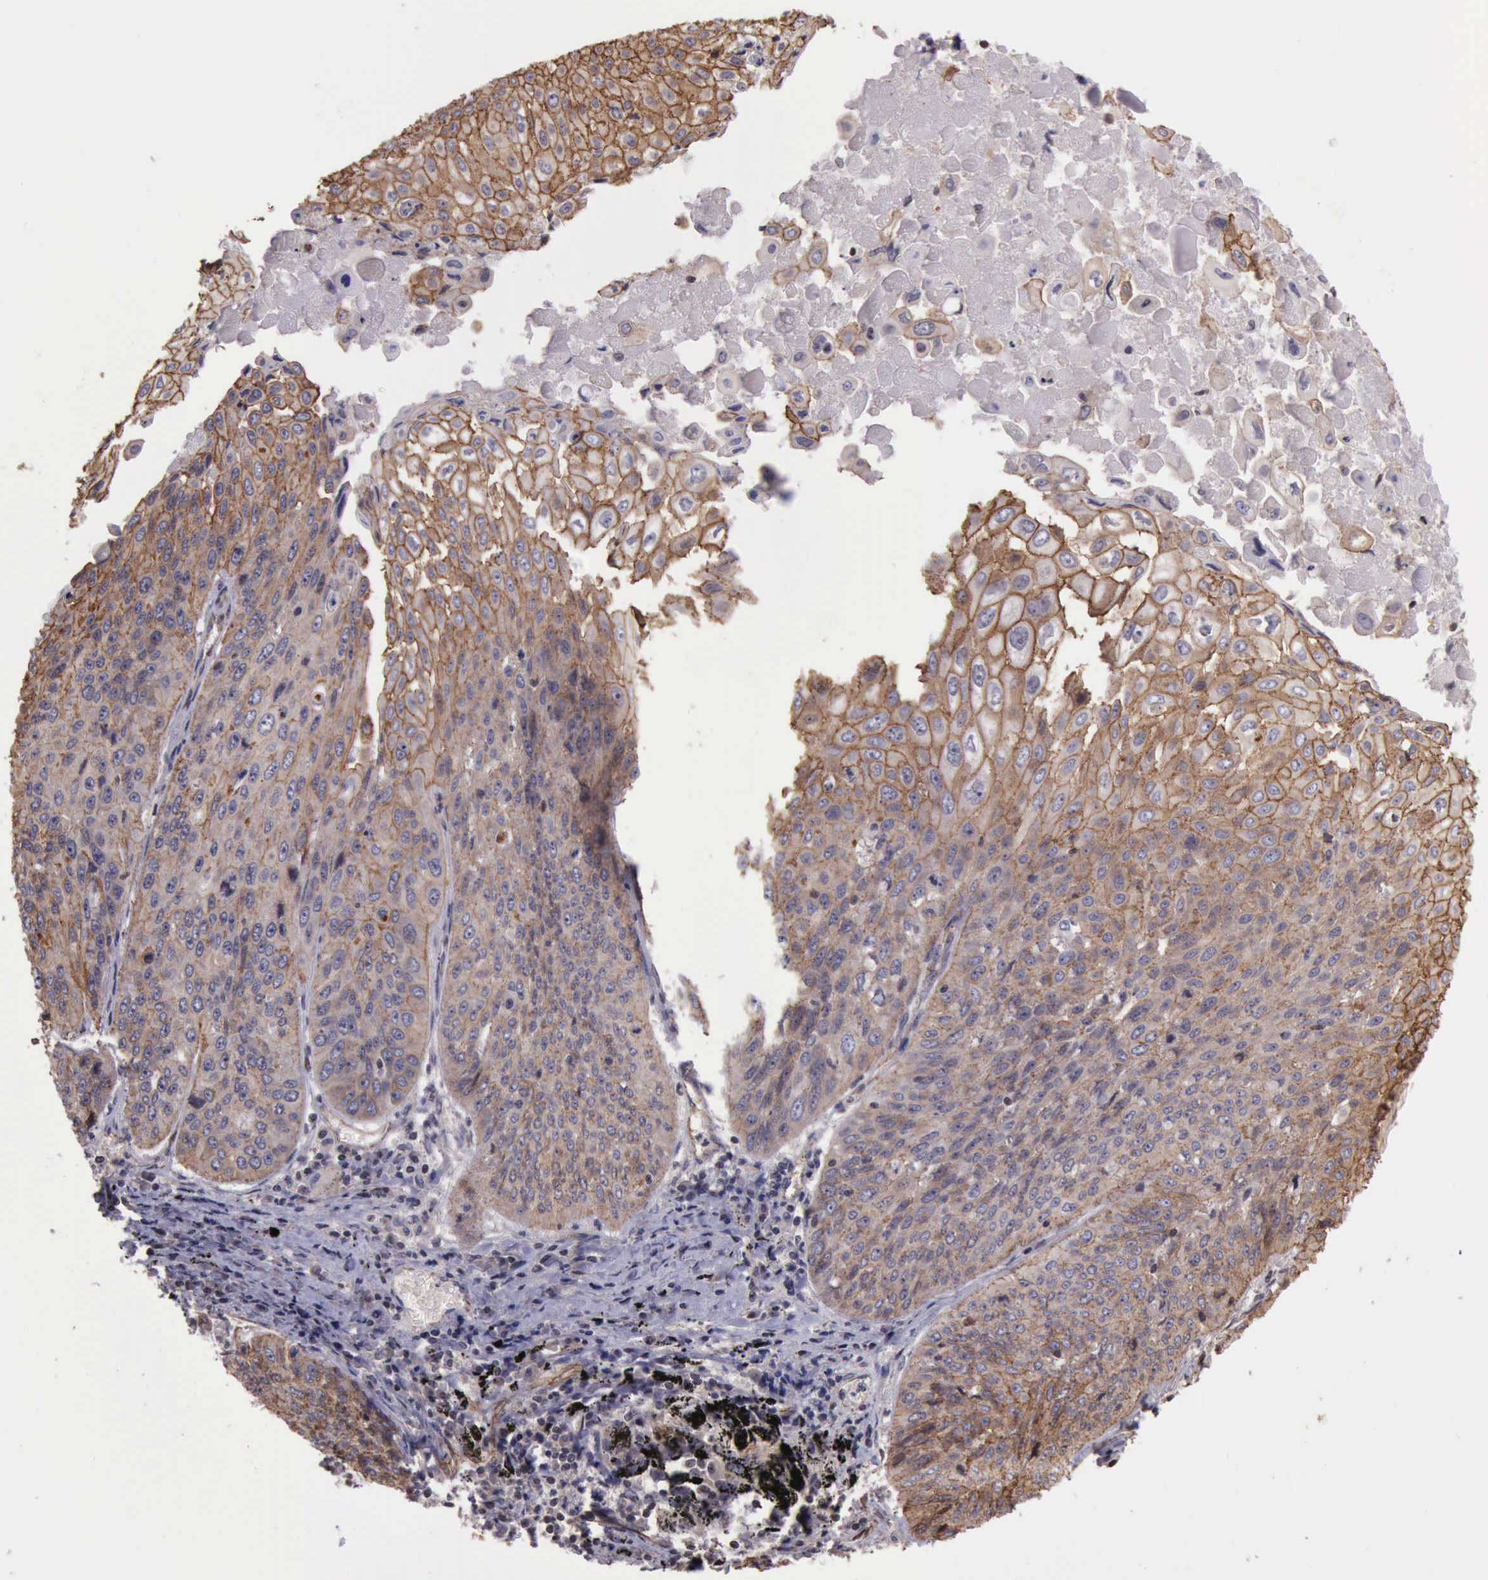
{"staining": {"intensity": "moderate", "quantity": ">75%", "location": "cytoplasmic/membranous"}, "tissue": "lung cancer", "cell_type": "Tumor cells", "image_type": "cancer", "snomed": [{"axis": "morphology", "description": "Adenocarcinoma, NOS"}, {"axis": "topography", "description": "Lung"}], "caption": "The image exhibits a brown stain indicating the presence of a protein in the cytoplasmic/membranous of tumor cells in lung adenocarcinoma. The protein of interest is stained brown, and the nuclei are stained in blue (DAB (3,3'-diaminobenzidine) IHC with brightfield microscopy, high magnification).", "gene": "CTNNB1", "patient": {"sex": "male", "age": 60}}